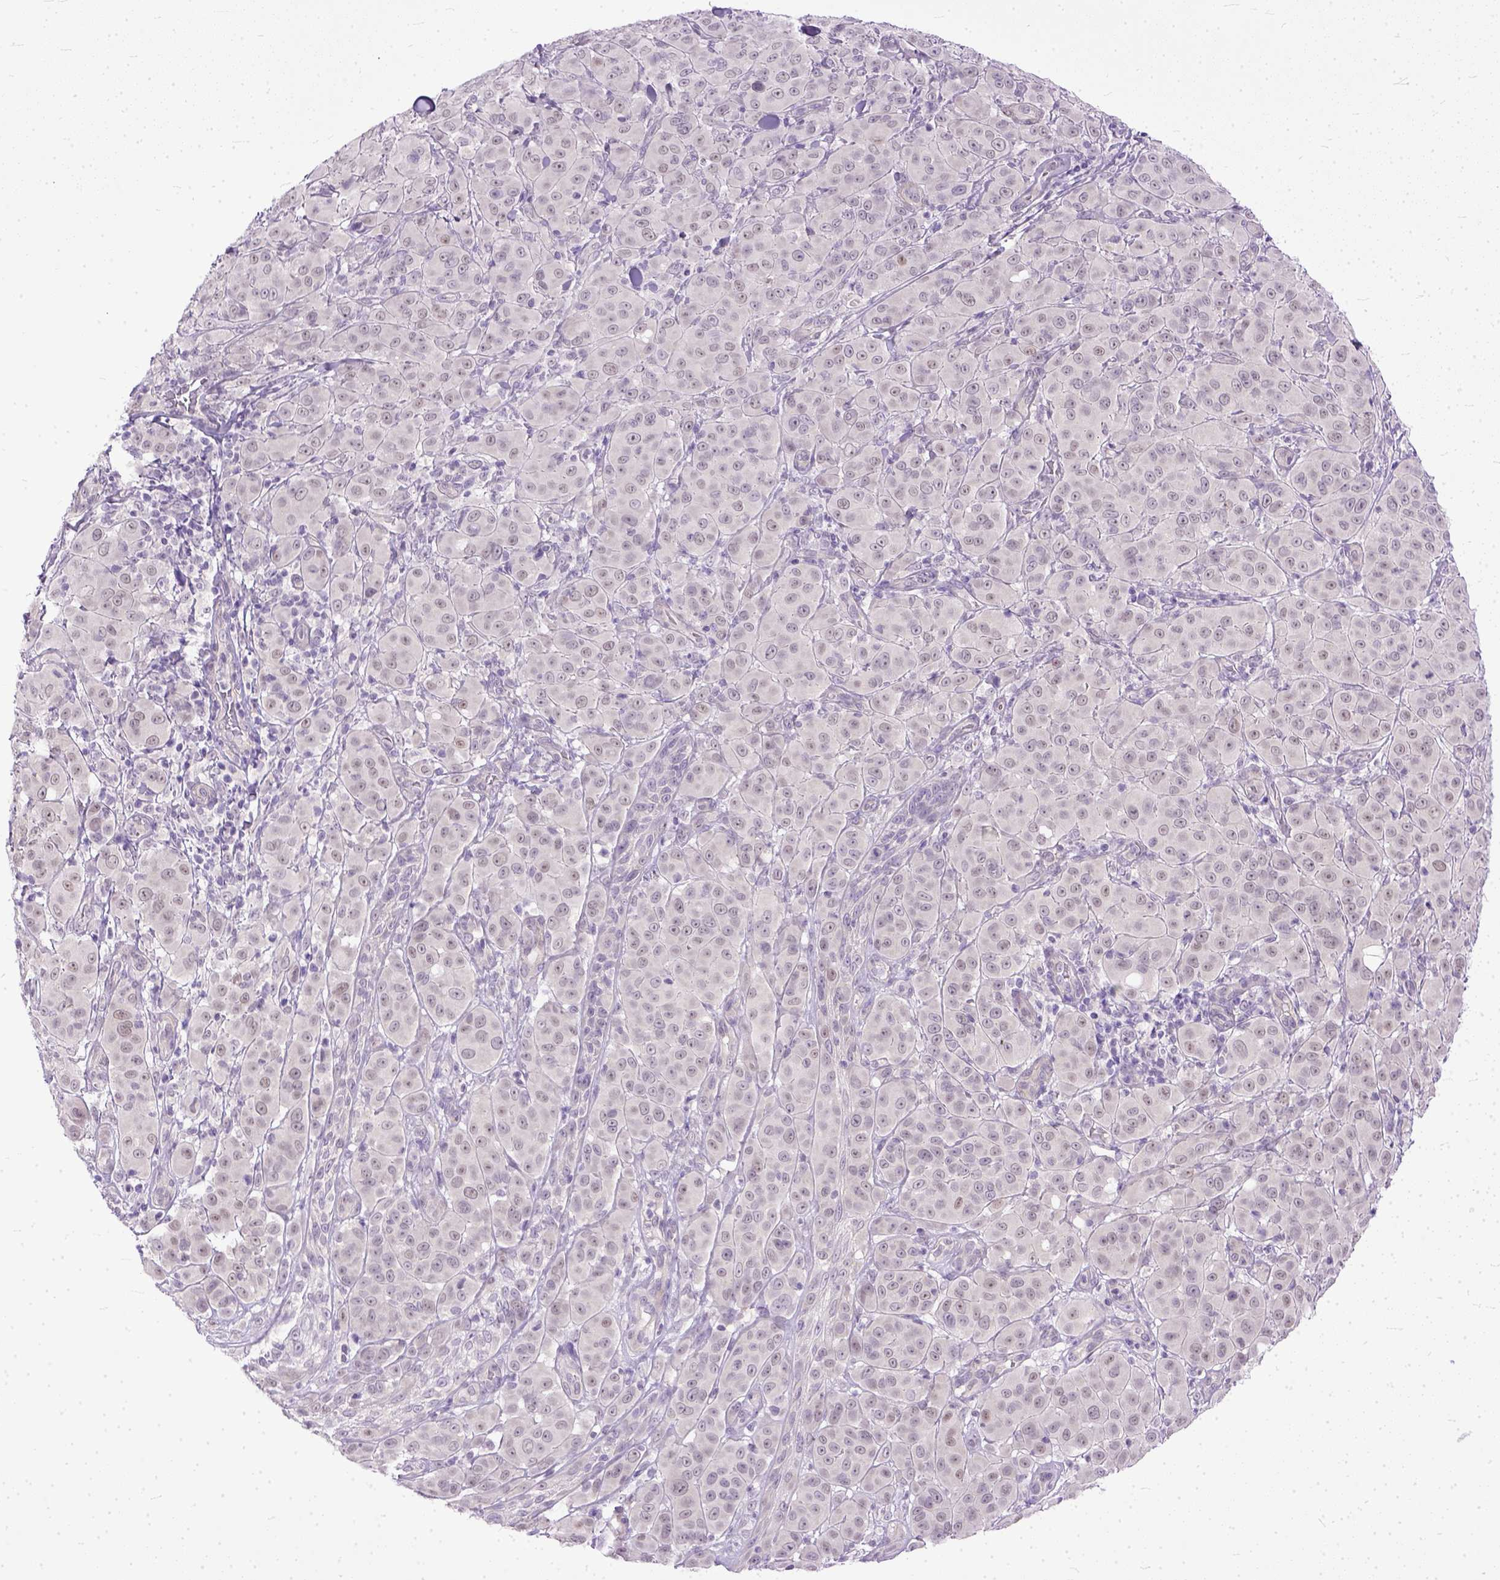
{"staining": {"intensity": "negative", "quantity": "none", "location": "none"}, "tissue": "melanoma", "cell_type": "Tumor cells", "image_type": "cancer", "snomed": [{"axis": "morphology", "description": "Malignant melanoma, NOS"}, {"axis": "topography", "description": "Skin"}], "caption": "Tumor cells show no significant protein expression in malignant melanoma.", "gene": "TCEAL7", "patient": {"sex": "female", "age": 87}}